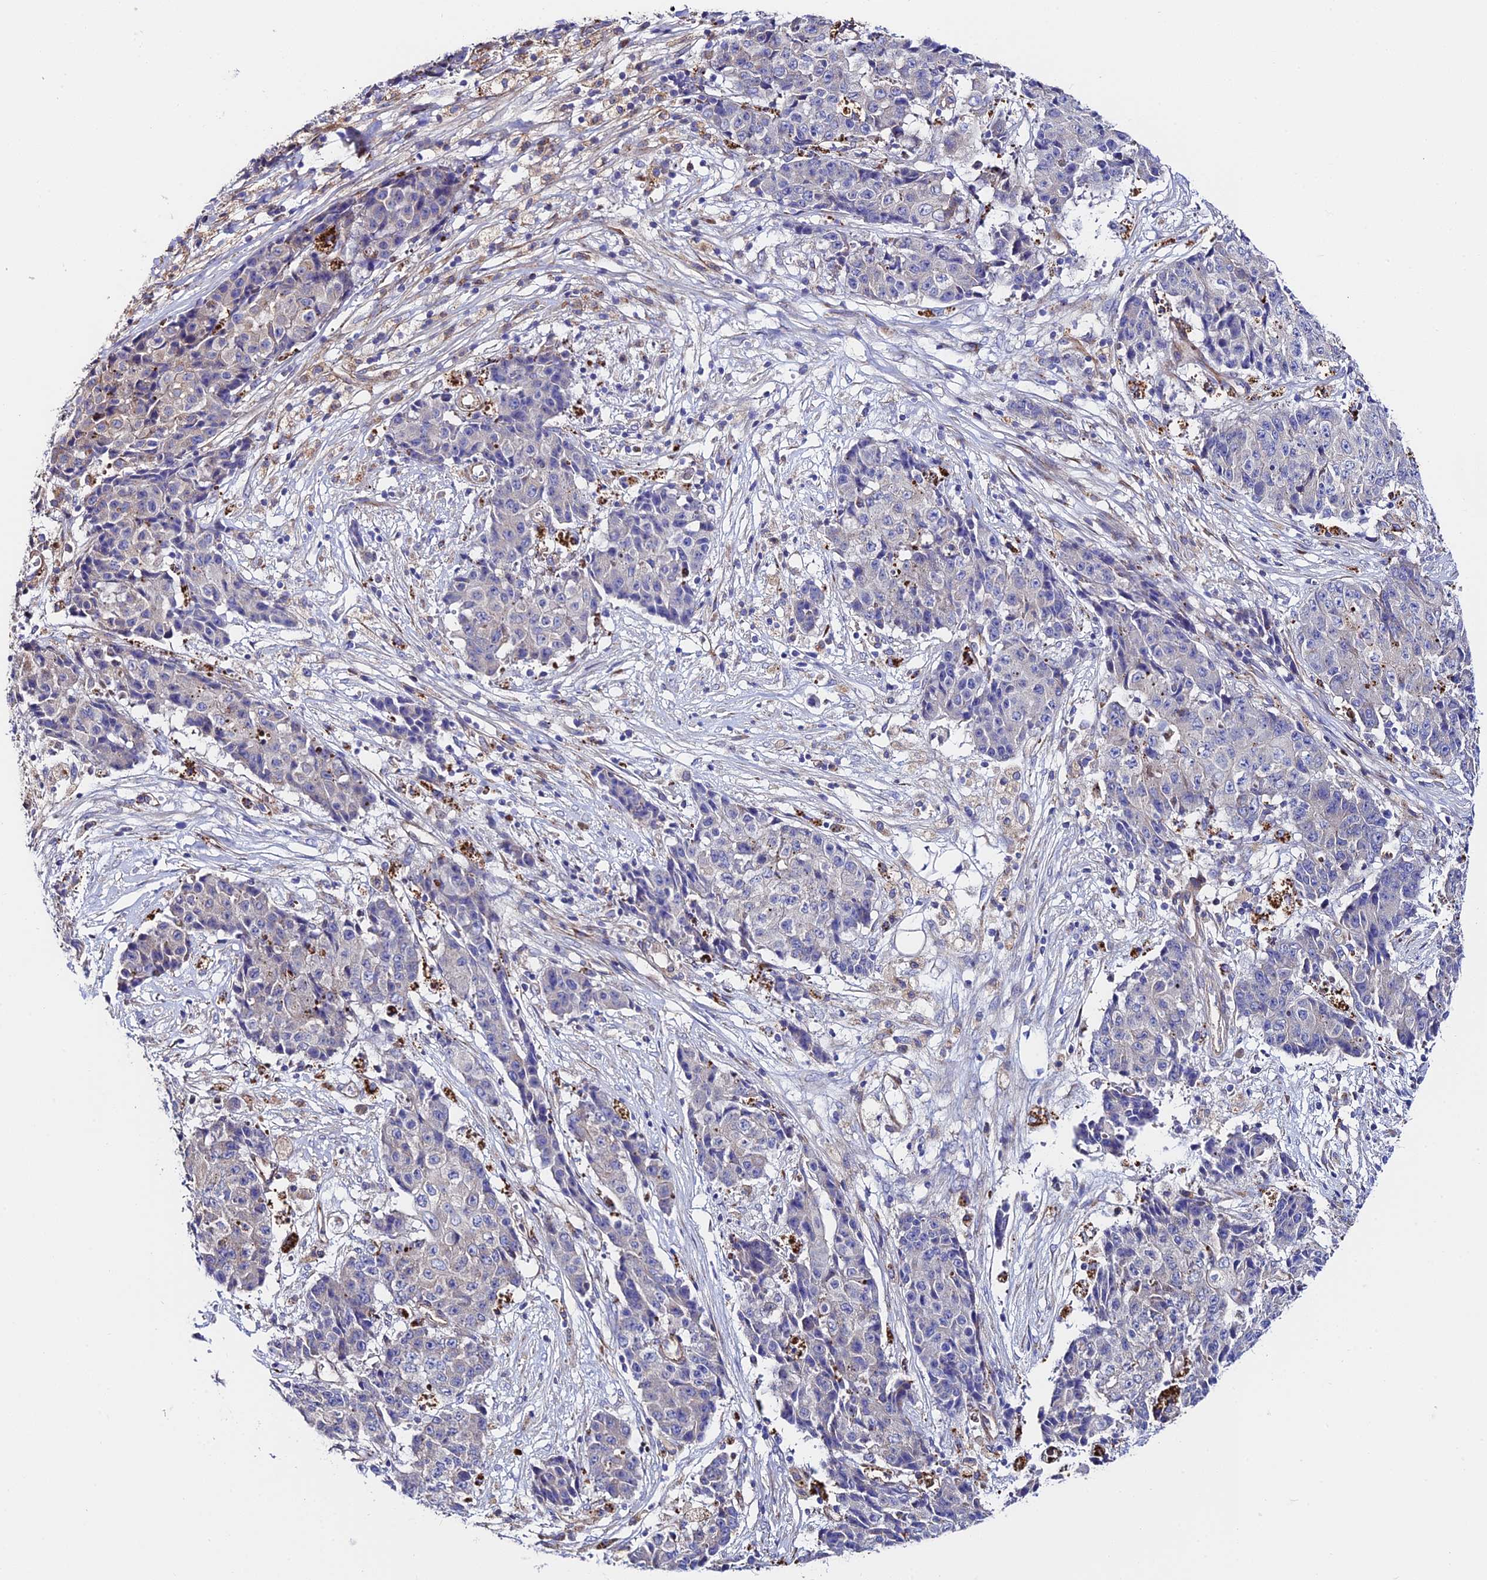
{"staining": {"intensity": "negative", "quantity": "none", "location": "none"}, "tissue": "ovarian cancer", "cell_type": "Tumor cells", "image_type": "cancer", "snomed": [{"axis": "morphology", "description": "Carcinoma, endometroid"}, {"axis": "topography", "description": "Ovary"}], "caption": "Tumor cells are negative for brown protein staining in endometroid carcinoma (ovarian). (DAB (3,3'-diaminobenzidine) immunohistochemistry, high magnification).", "gene": "VPS13C", "patient": {"sex": "female", "age": 42}}